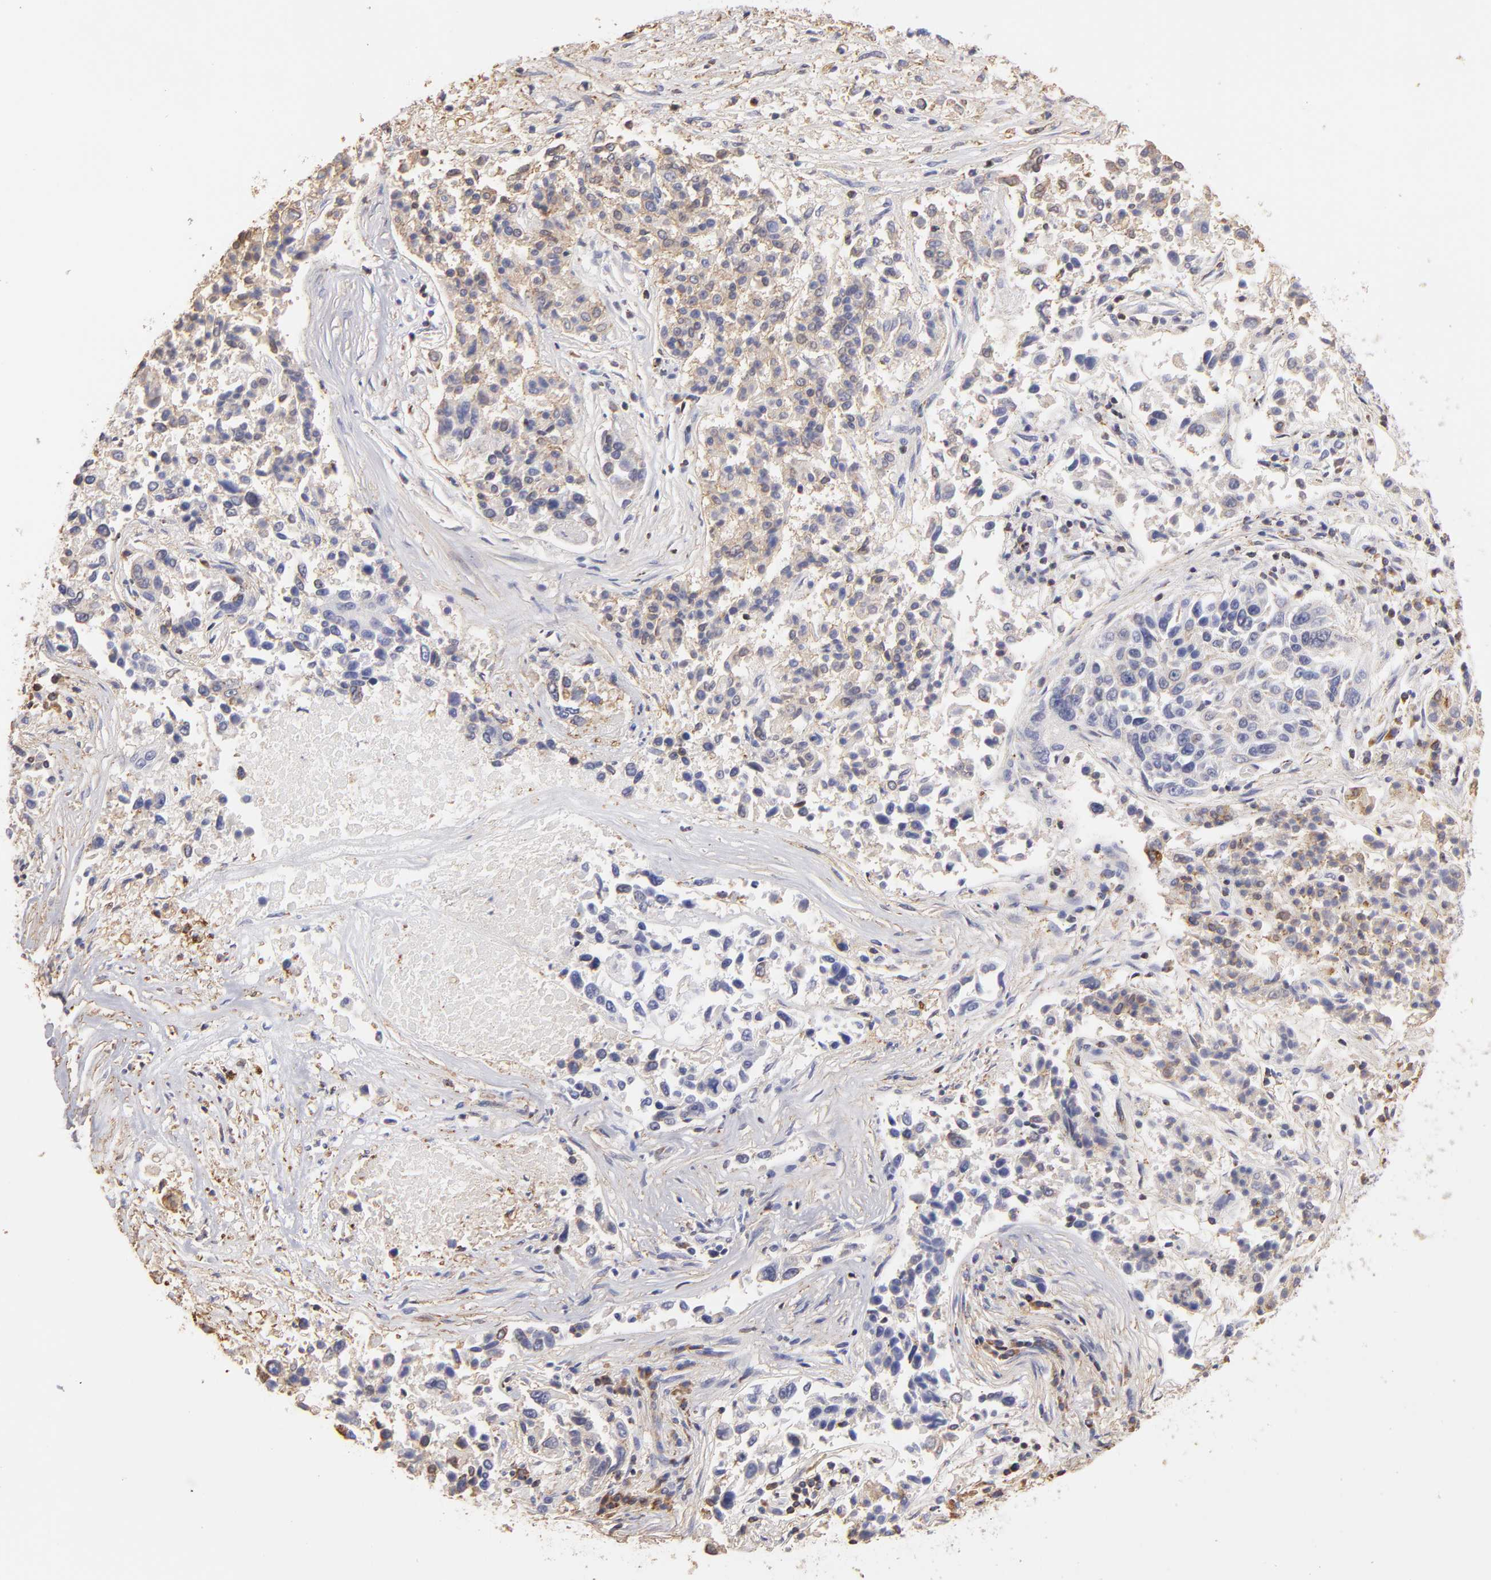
{"staining": {"intensity": "negative", "quantity": "none", "location": "none"}, "tissue": "lung cancer", "cell_type": "Tumor cells", "image_type": "cancer", "snomed": [{"axis": "morphology", "description": "Adenocarcinoma, NOS"}, {"axis": "topography", "description": "Lung"}], "caption": "Immunohistochemistry micrograph of neoplastic tissue: adenocarcinoma (lung) stained with DAB (3,3'-diaminobenzidine) demonstrates no significant protein expression in tumor cells.", "gene": "ABCB1", "patient": {"sex": "male", "age": 84}}